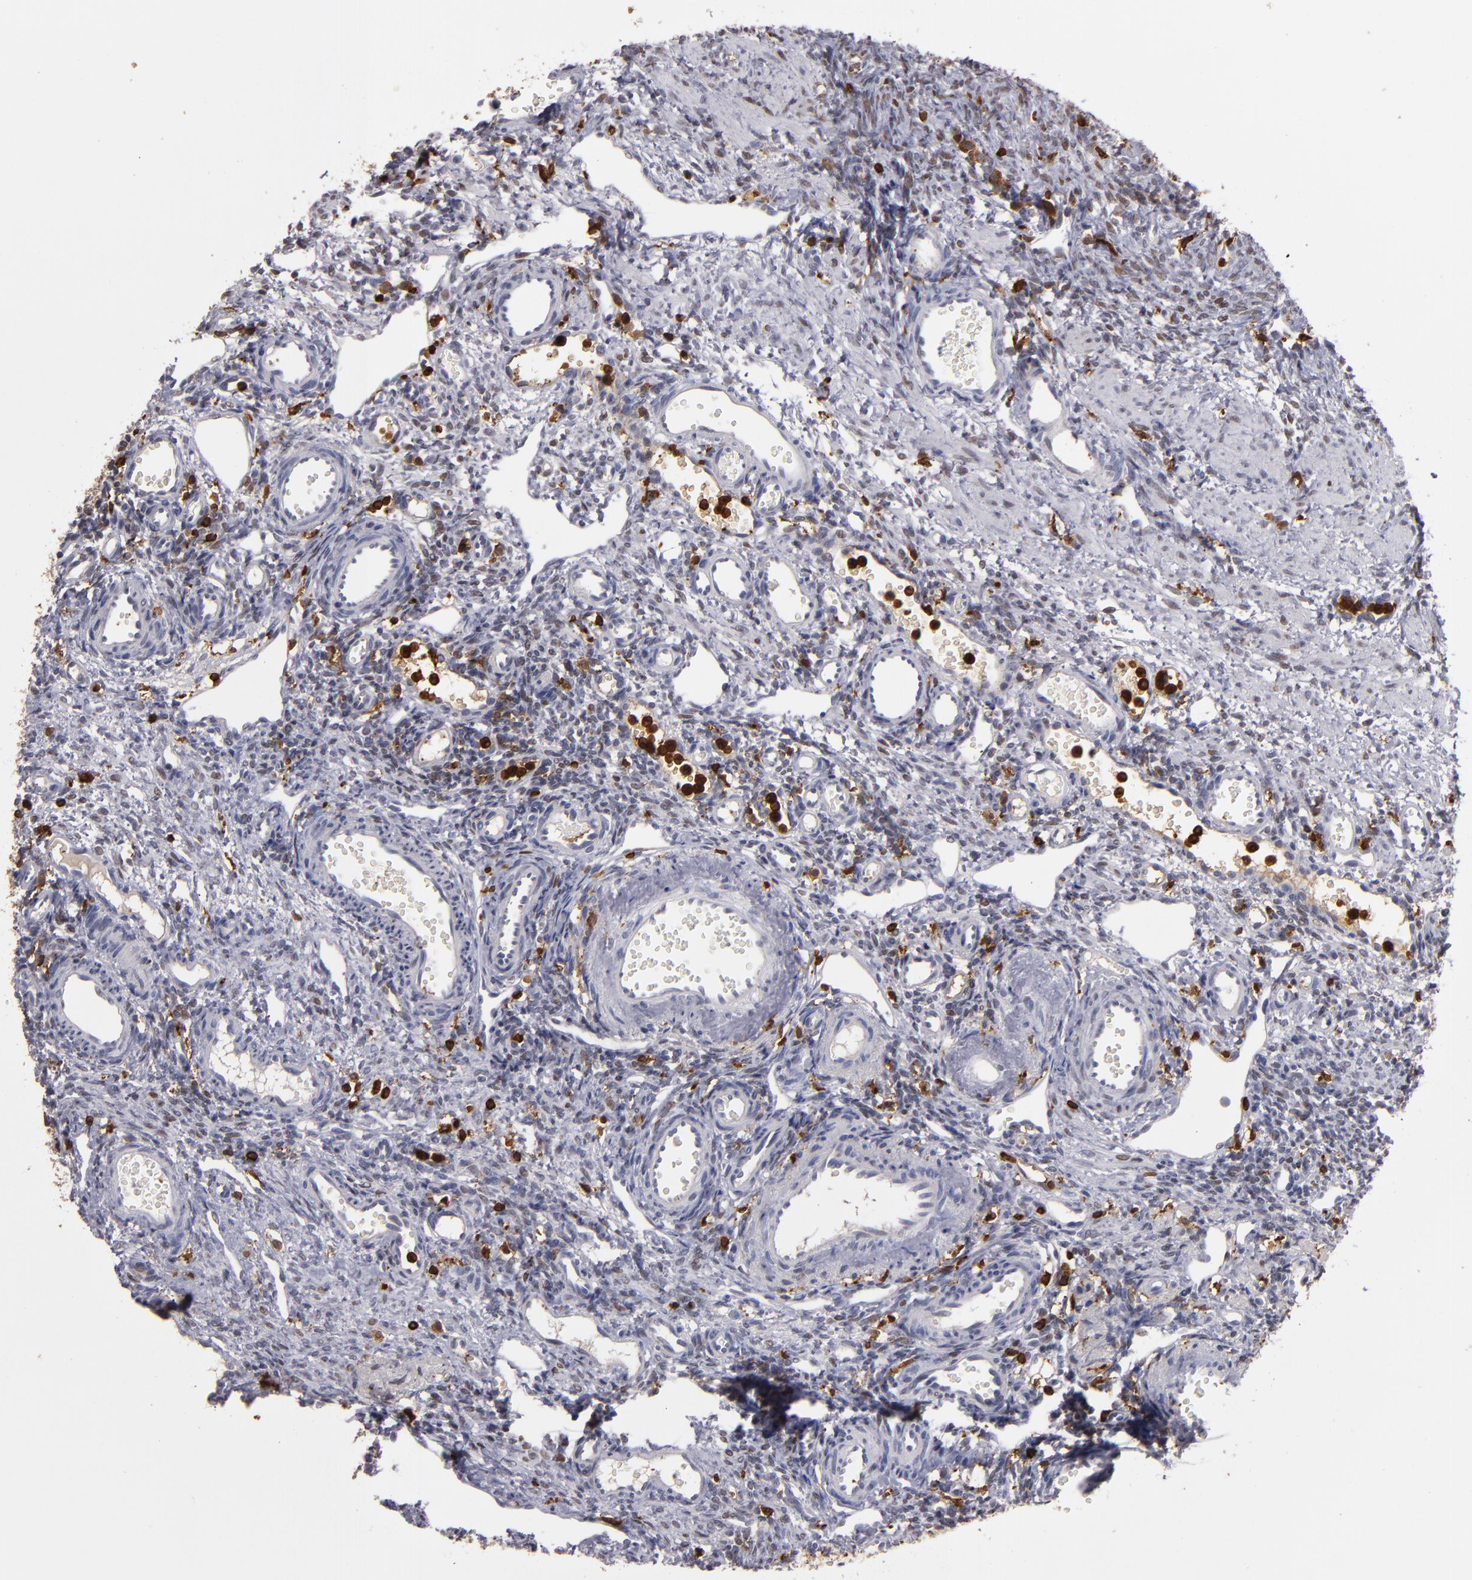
{"staining": {"intensity": "weak", "quantity": "<25%", "location": "nuclear"}, "tissue": "ovary", "cell_type": "Ovarian stroma cells", "image_type": "normal", "snomed": [{"axis": "morphology", "description": "Normal tissue, NOS"}, {"axis": "topography", "description": "Ovary"}], "caption": "Ovarian stroma cells are negative for brown protein staining in normal ovary. The staining is performed using DAB brown chromogen with nuclei counter-stained in using hematoxylin.", "gene": "WAS", "patient": {"sex": "female", "age": 33}}